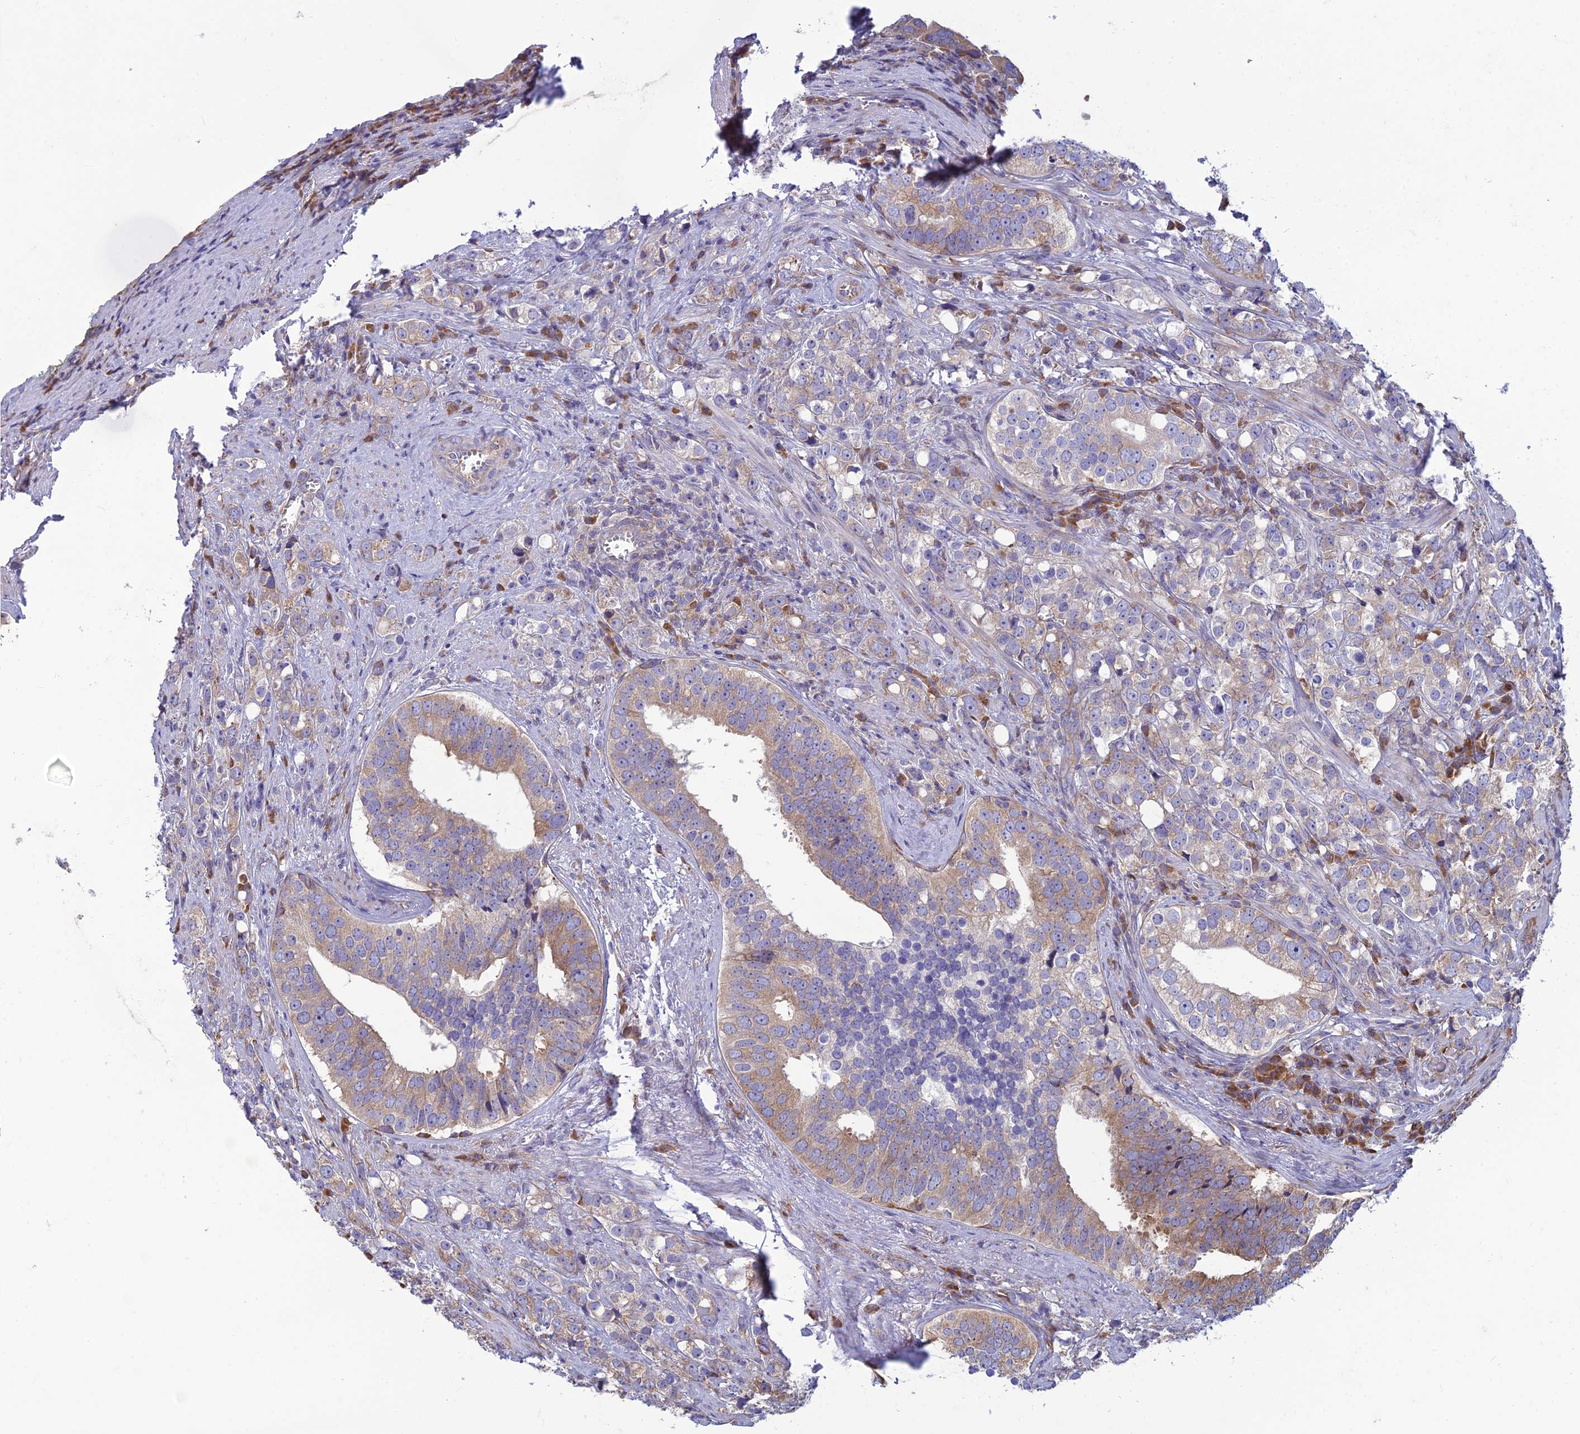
{"staining": {"intensity": "weak", "quantity": "25%-75%", "location": "cytoplasmic/membranous"}, "tissue": "prostate cancer", "cell_type": "Tumor cells", "image_type": "cancer", "snomed": [{"axis": "morphology", "description": "Adenocarcinoma, High grade"}, {"axis": "topography", "description": "Prostate"}], "caption": "IHC of prostate cancer (high-grade adenocarcinoma) reveals low levels of weak cytoplasmic/membranous staining in about 25%-75% of tumor cells.", "gene": "RPL17-C18orf32", "patient": {"sex": "male", "age": 71}}